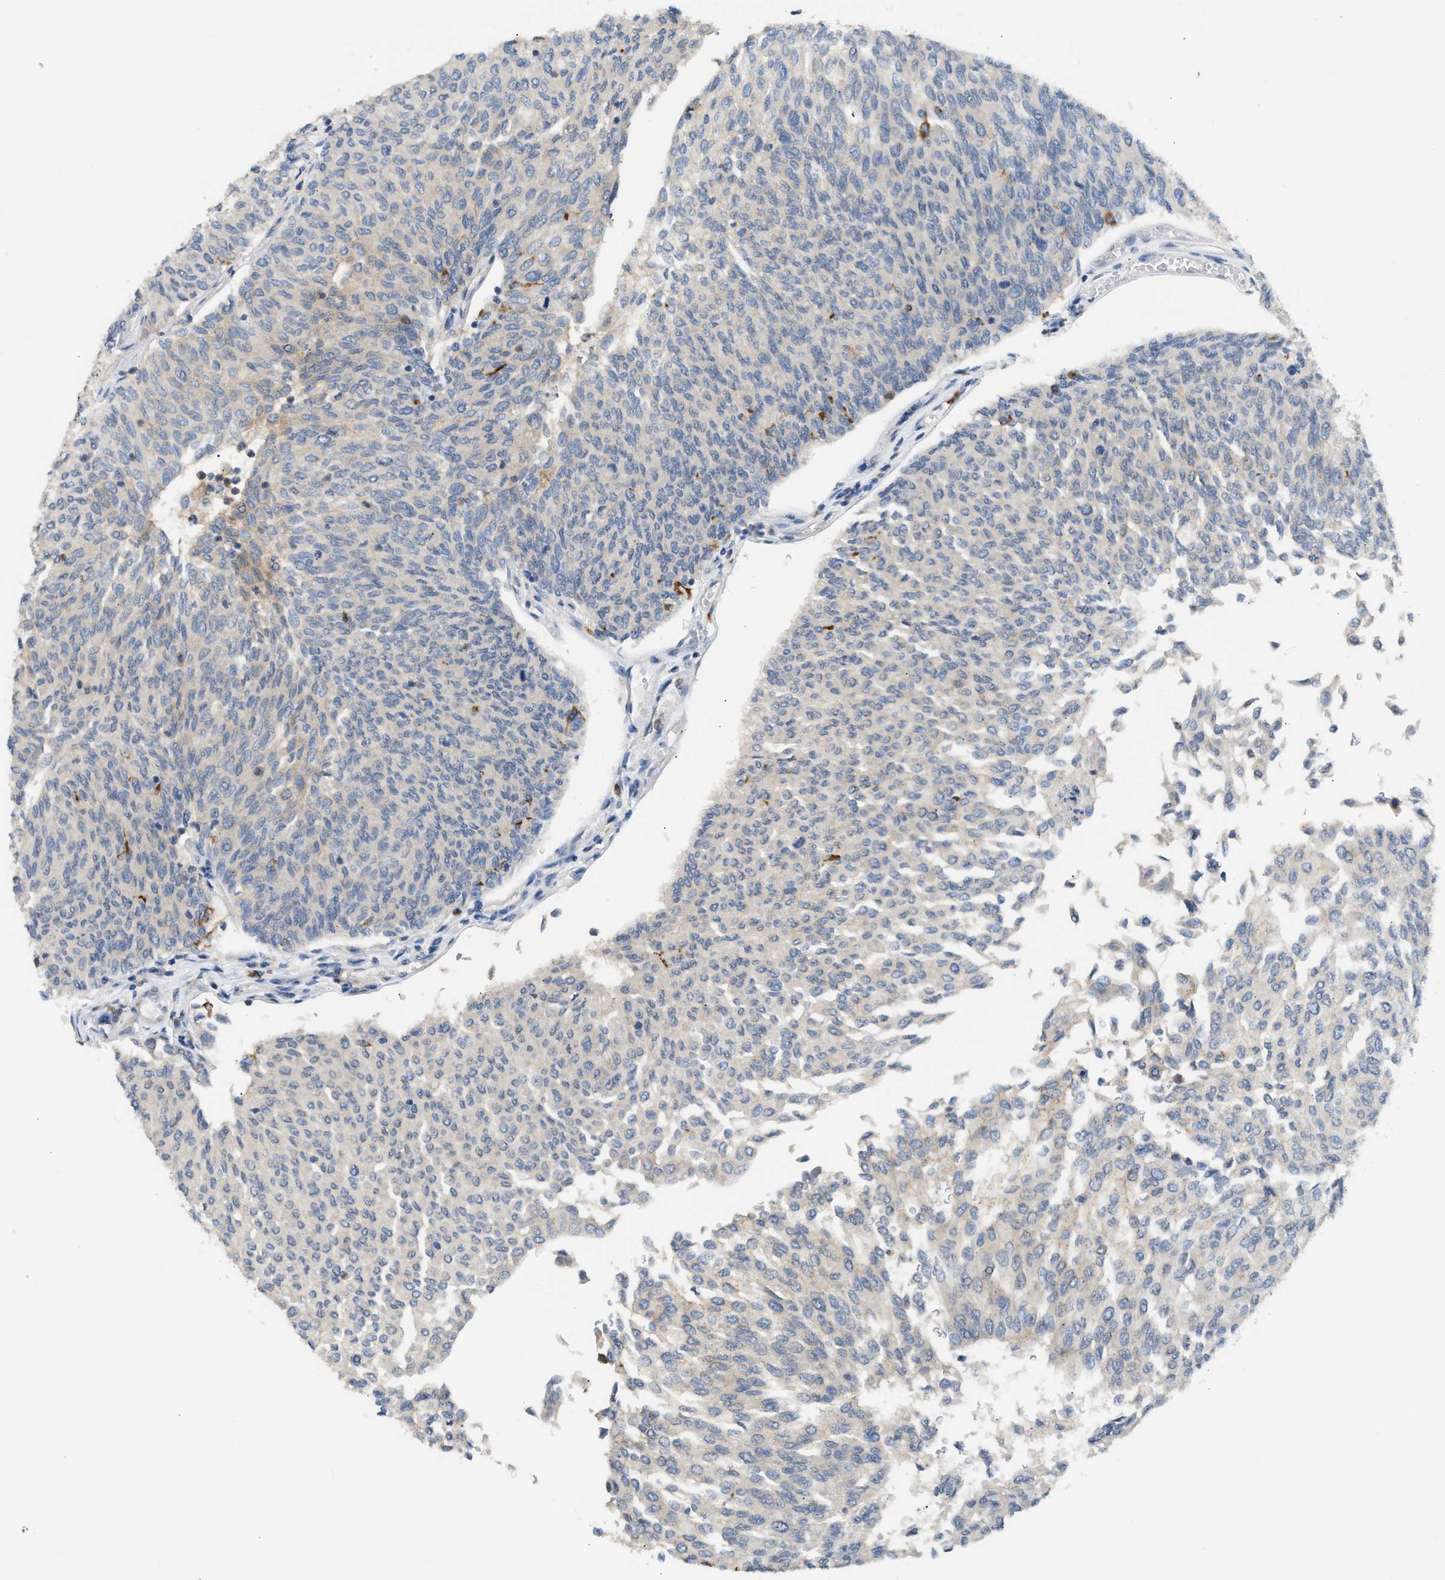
{"staining": {"intensity": "weak", "quantity": "<25%", "location": "cytoplasmic/membranous"}, "tissue": "urothelial cancer", "cell_type": "Tumor cells", "image_type": "cancer", "snomed": [{"axis": "morphology", "description": "Urothelial carcinoma, Low grade"}, {"axis": "topography", "description": "Urinary bladder"}], "caption": "Immunohistochemical staining of human urothelial cancer shows no significant expression in tumor cells.", "gene": "RHBDF2", "patient": {"sex": "female", "age": 79}}